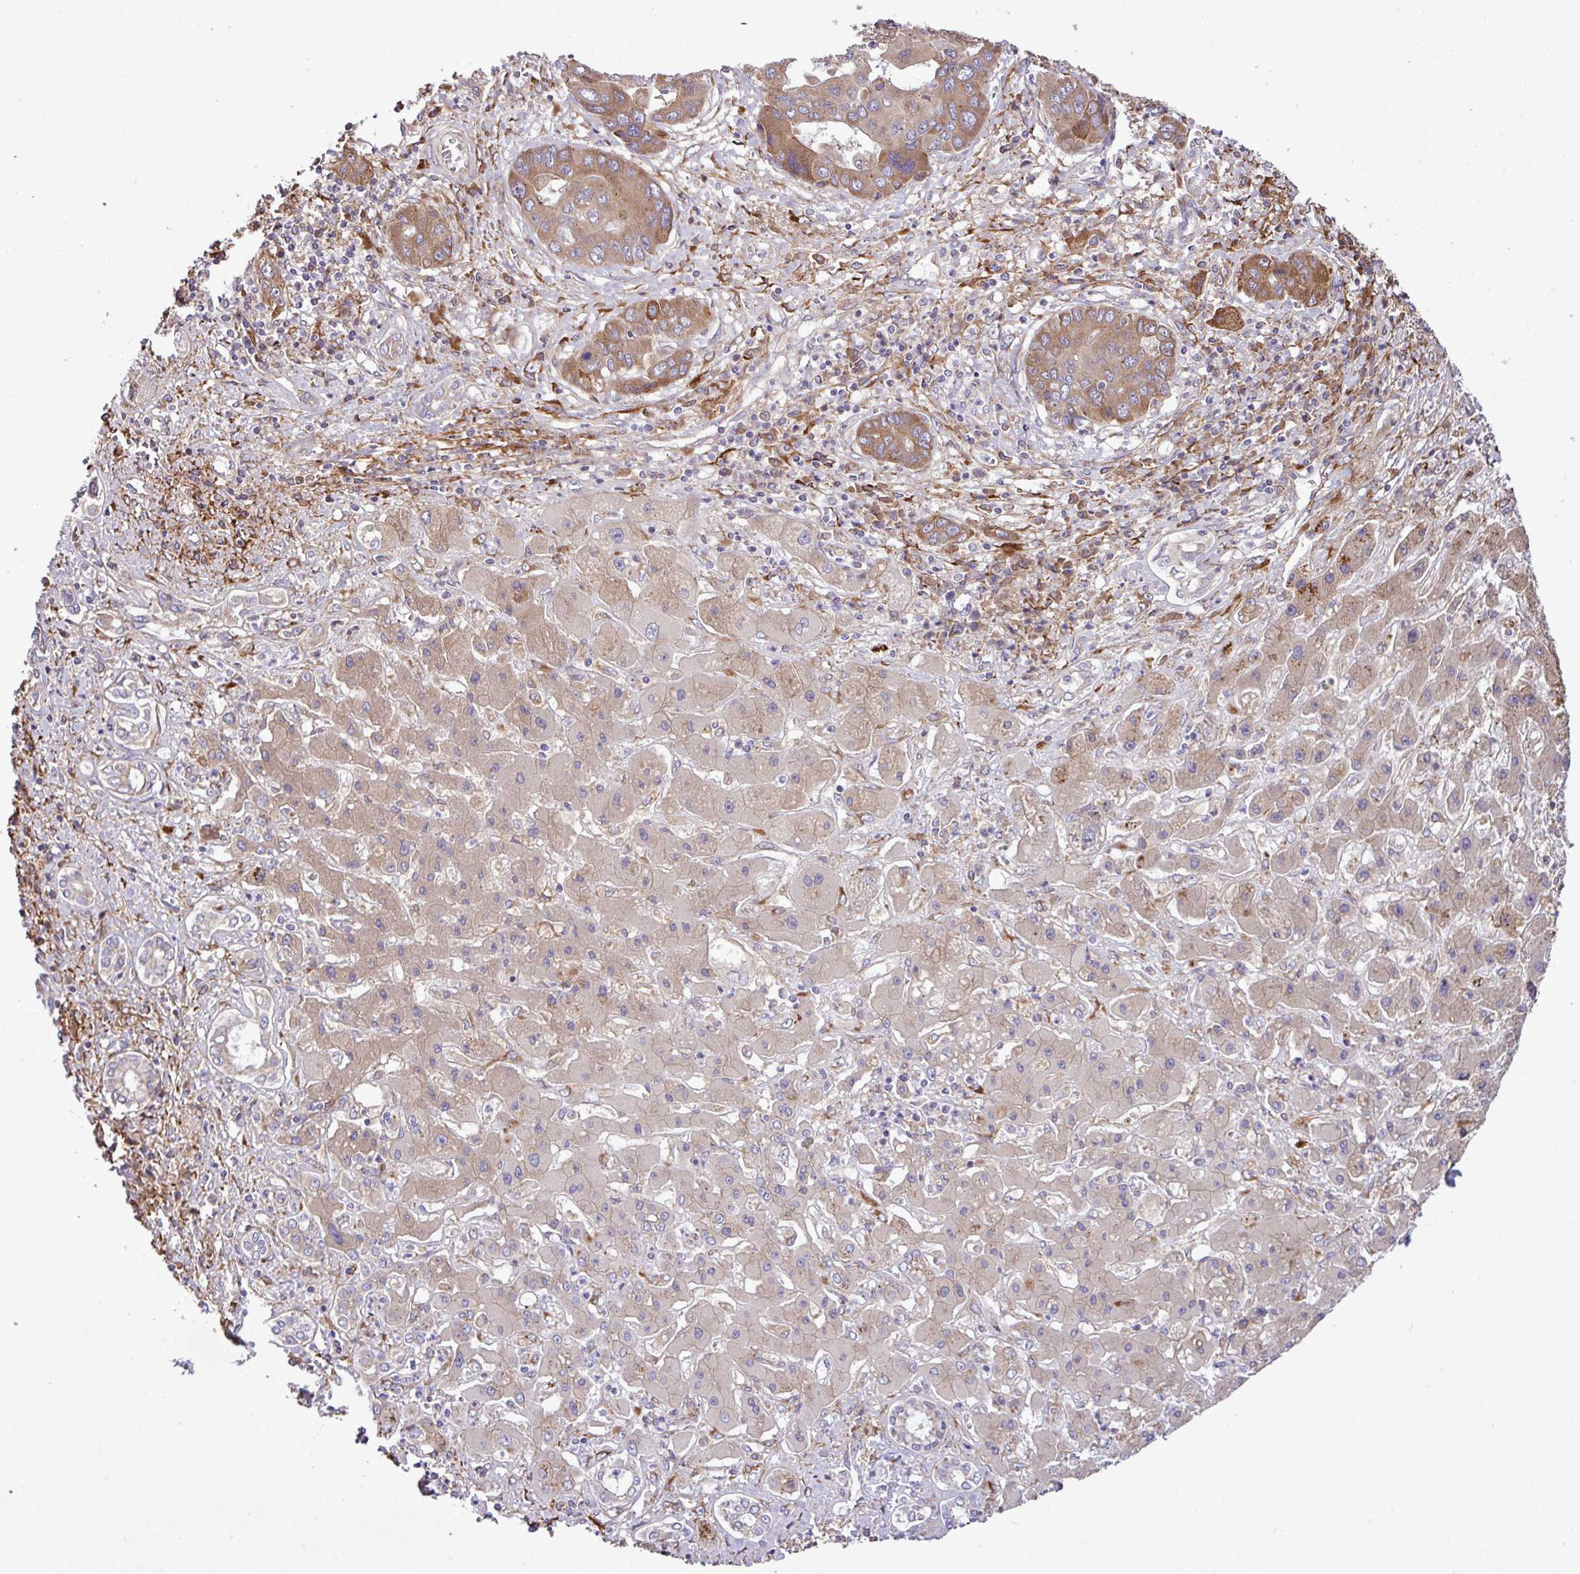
{"staining": {"intensity": "moderate", "quantity": ">75%", "location": "cytoplasmic/membranous"}, "tissue": "liver cancer", "cell_type": "Tumor cells", "image_type": "cancer", "snomed": [{"axis": "morphology", "description": "Cholangiocarcinoma"}, {"axis": "topography", "description": "Liver"}], "caption": "This is an image of immunohistochemistry (IHC) staining of liver cholangiocarcinoma, which shows moderate expression in the cytoplasmic/membranous of tumor cells.", "gene": "MEGF6", "patient": {"sex": "male", "age": 67}}